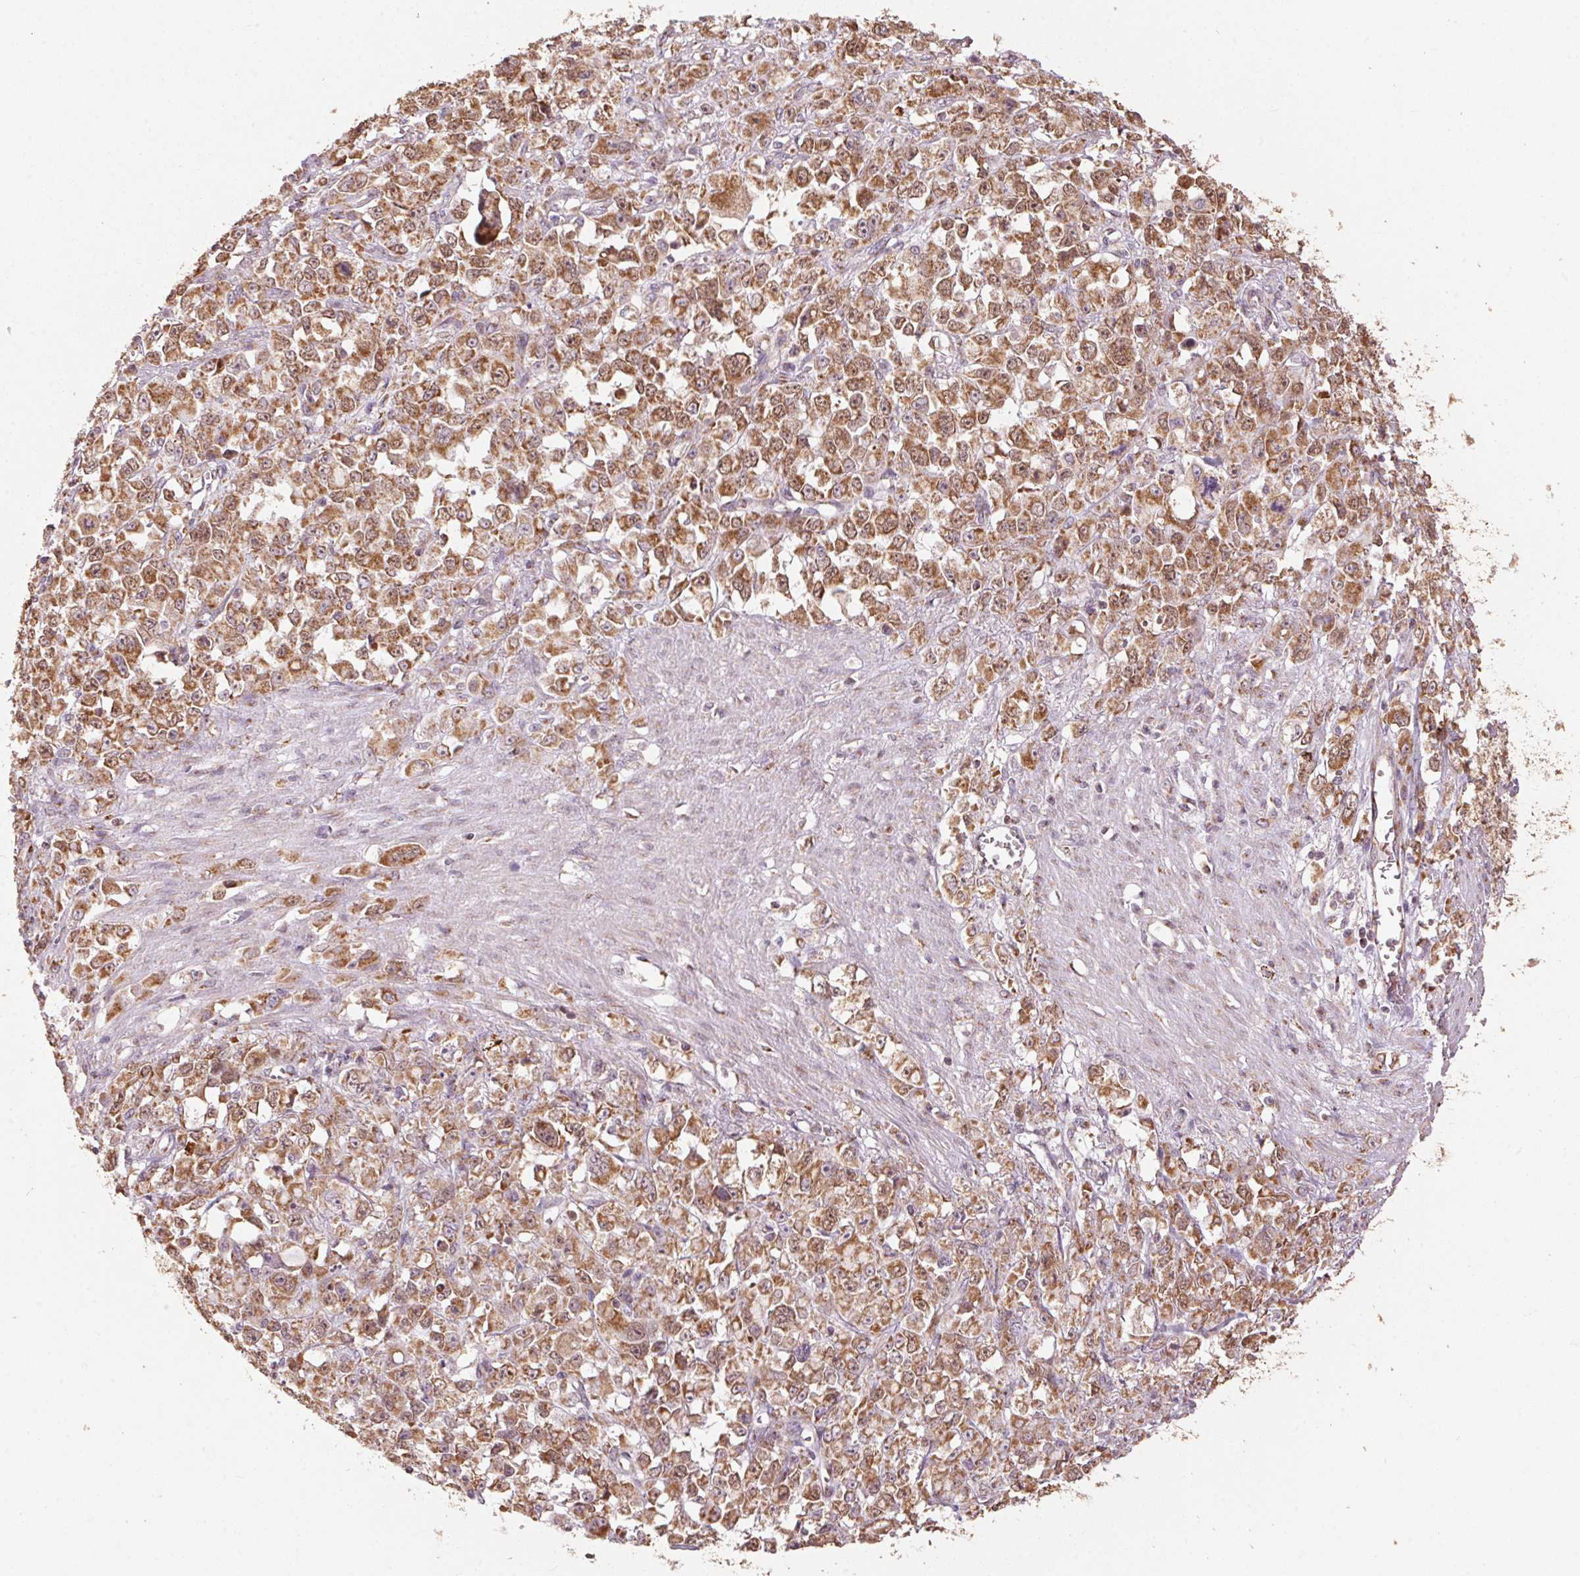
{"staining": {"intensity": "moderate", "quantity": ">75%", "location": "cytoplasmic/membranous"}, "tissue": "stomach cancer", "cell_type": "Tumor cells", "image_type": "cancer", "snomed": [{"axis": "morphology", "description": "Adenocarcinoma, NOS"}, {"axis": "topography", "description": "Stomach"}], "caption": "There is medium levels of moderate cytoplasmic/membranous expression in tumor cells of adenocarcinoma (stomach), as demonstrated by immunohistochemical staining (brown color).", "gene": "TOMM70", "patient": {"sex": "female", "age": 76}}